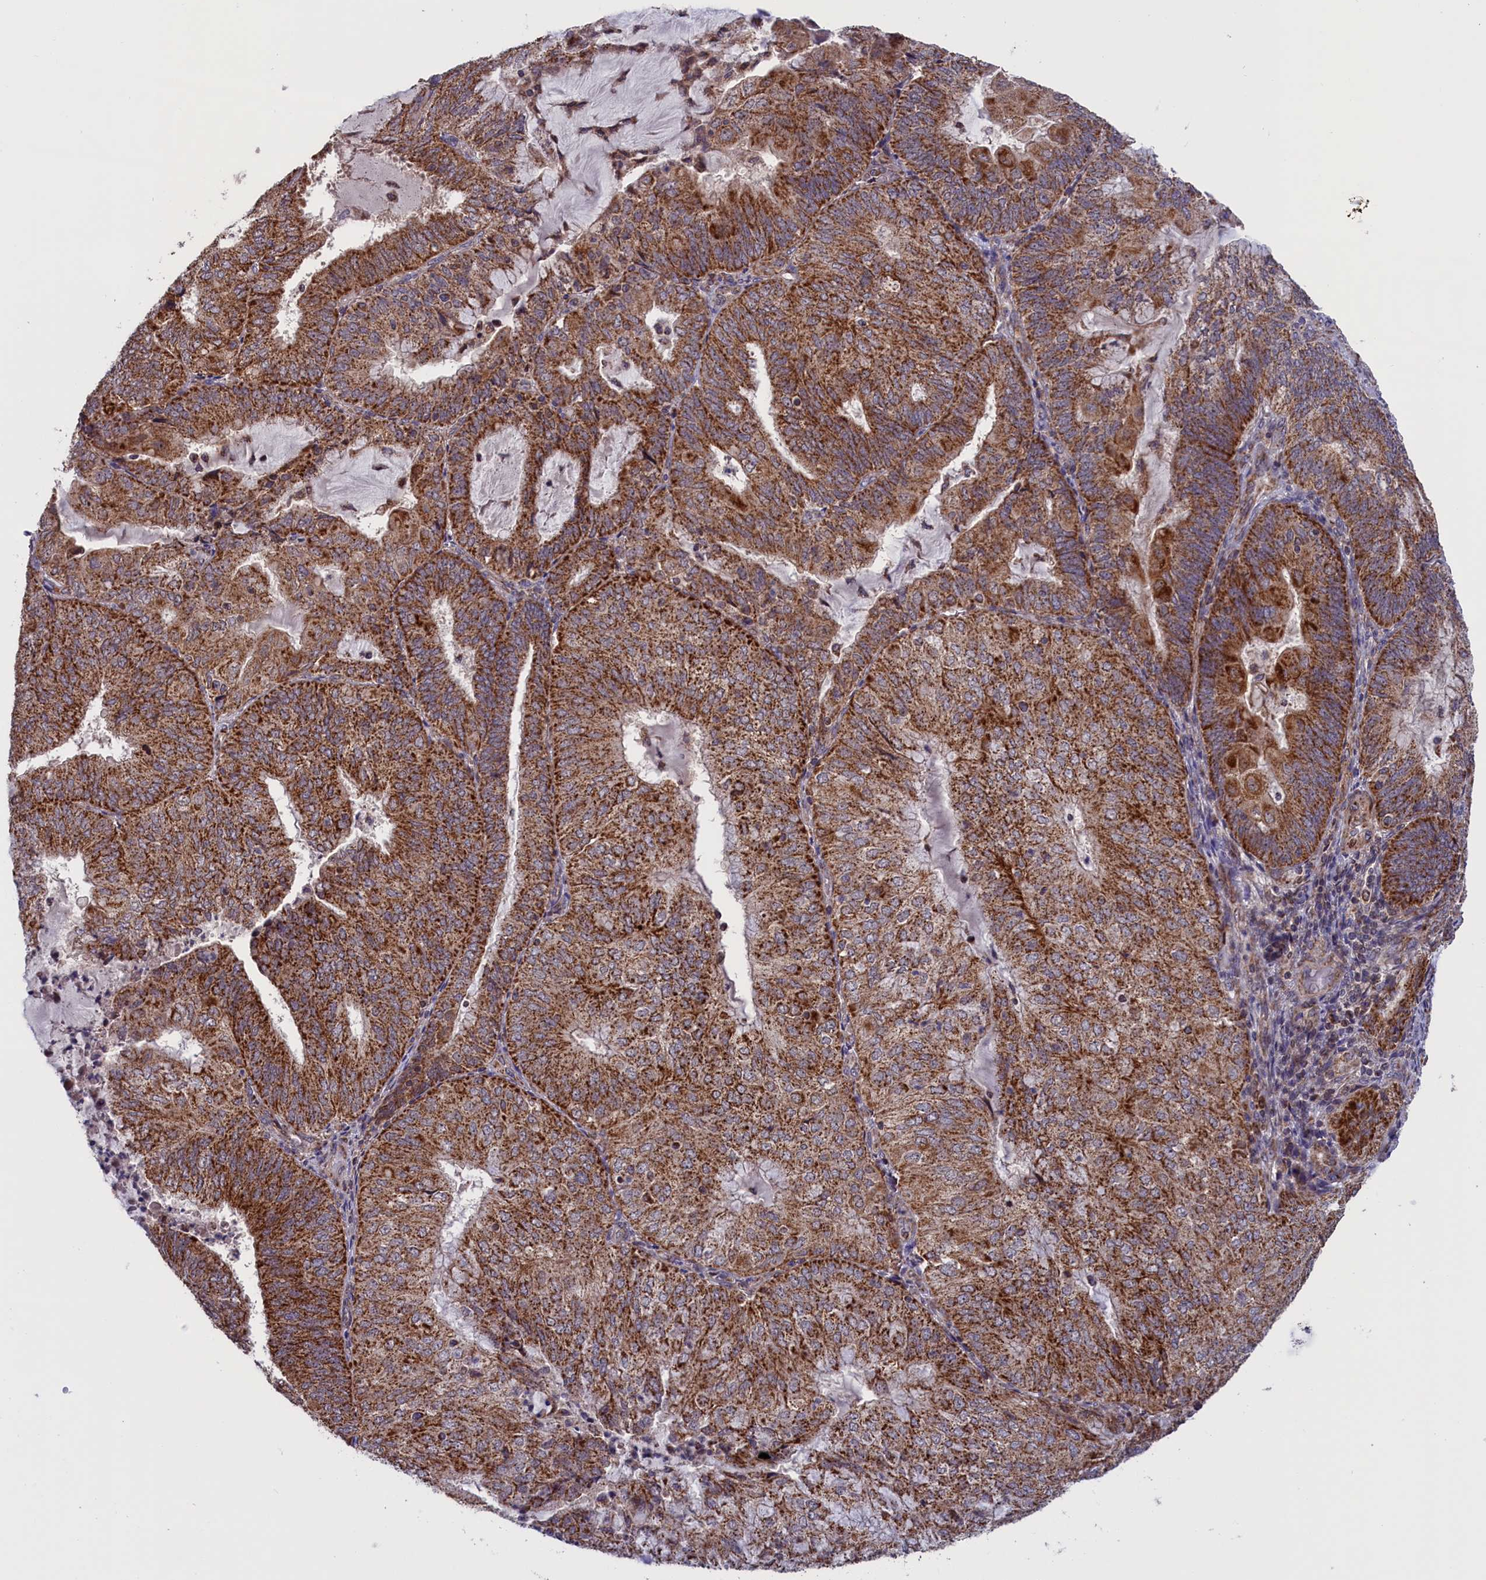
{"staining": {"intensity": "moderate", "quantity": ">75%", "location": "cytoplasmic/membranous"}, "tissue": "endometrial cancer", "cell_type": "Tumor cells", "image_type": "cancer", "snomed": [{"axis": "morphology", "description": "Adenocarcinoma, NOS"}, {"axis": "topography", "description": "Endometrium"}], "caption": "Immunohistochemical staining of adenocarcinoma (endometrial) exhibits medium levels of moderate cytoplasmic/membranous expression in approximately >75% of tumor cells.", "gene": "TIMM44", "patient": {"sex": "female", "age": 81}}